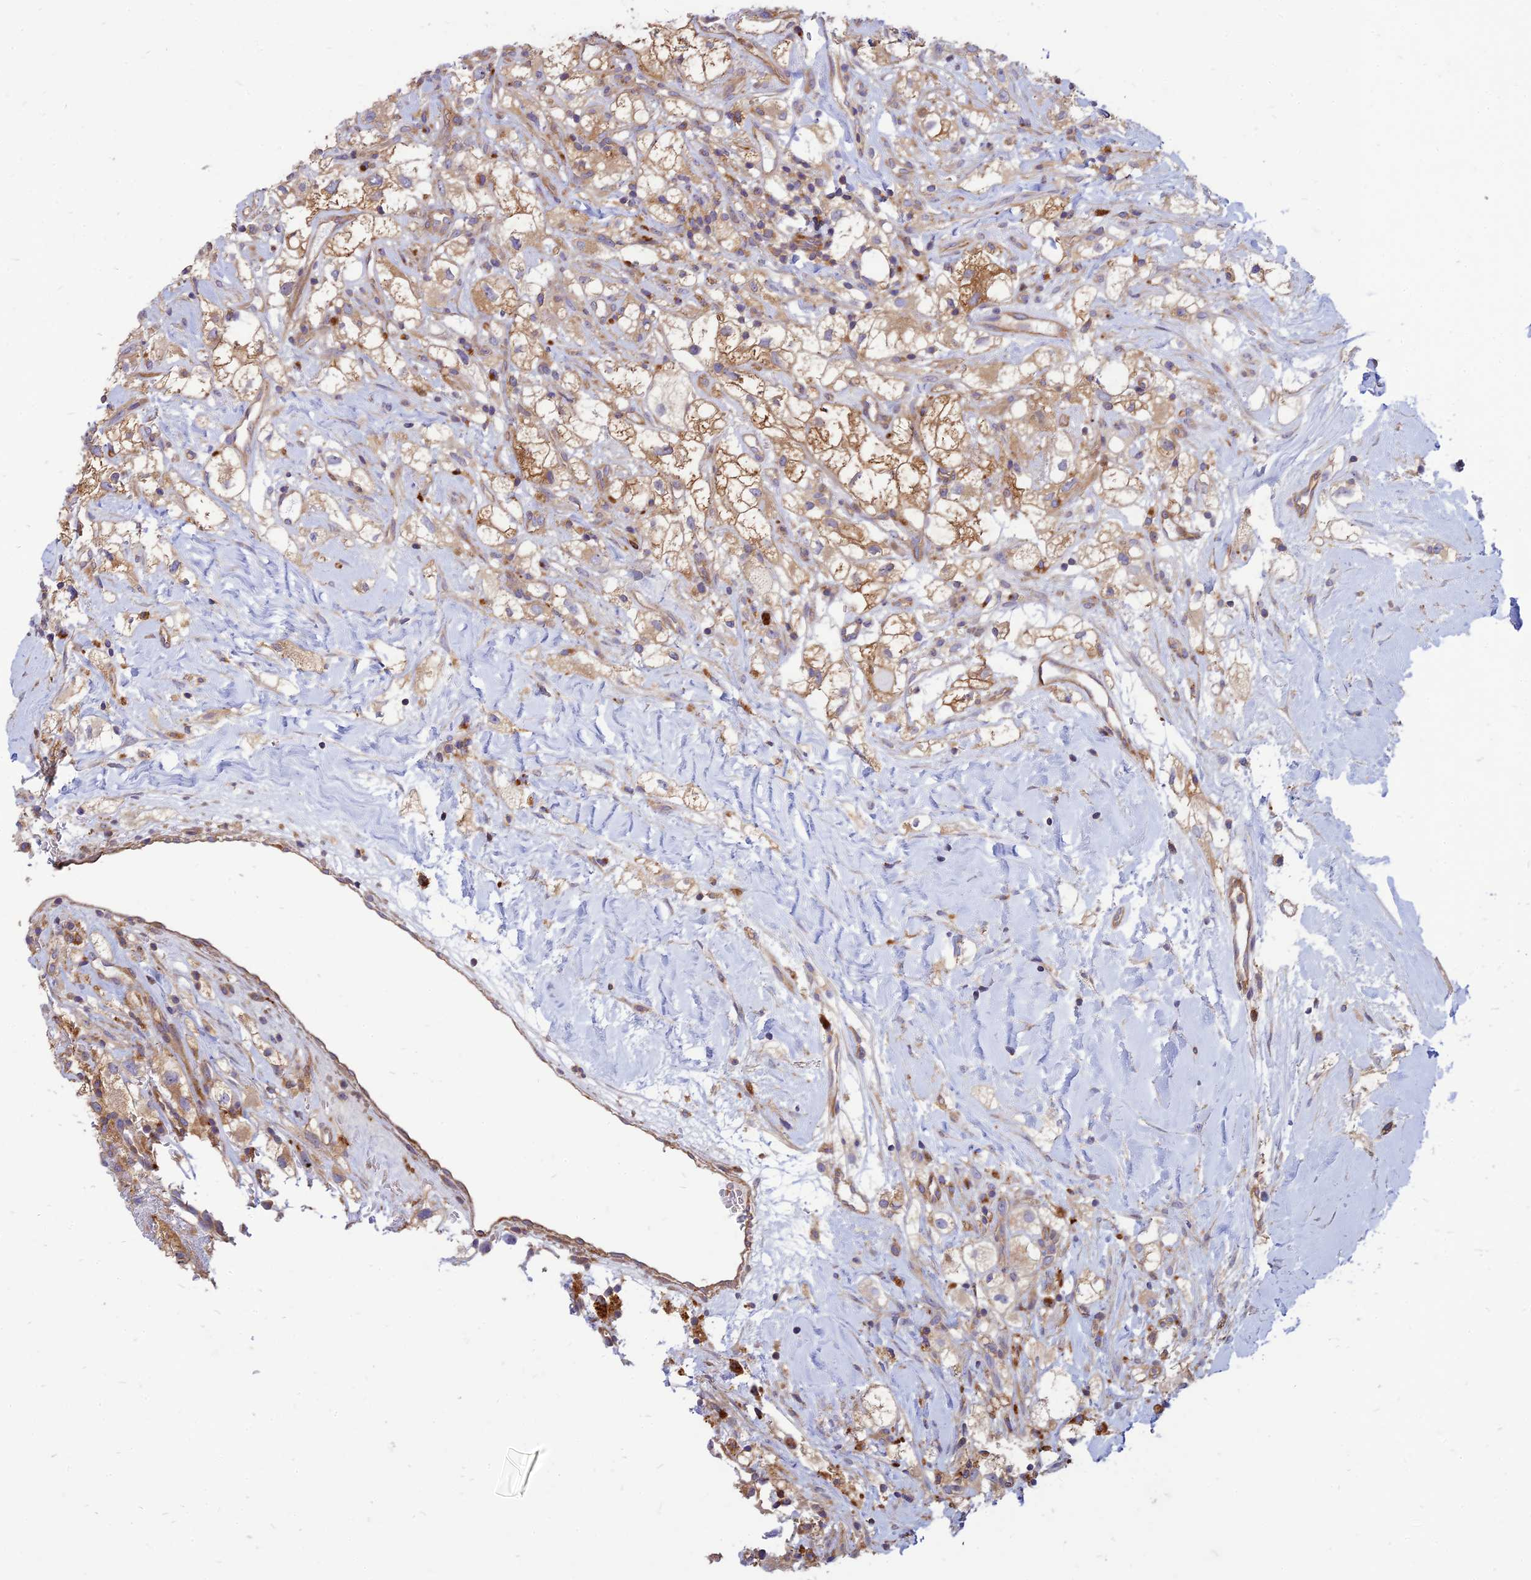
{"staining": {"intensity": "moderate", "quantity": ">75%", "location": "cytoplasmic/membranous"}, "tissue": "renal cancer", "cell_type": "Tumor cells", "image_type": "cancer", "snomed": [{"axis": "morphology", "description": "Adenocarcinoma, NOS"}, {"axis": "topography", "description": "Kidney"}], "caption": "Immunohistochemical staining of adenocarcinoma (renal) demonstrates medium levels of moderate cytoplasmic/membranous positivity in approximately >75% of tumor cells.", "gene": "PHKA2", "patient": {"sex": "male", "age": 59}}